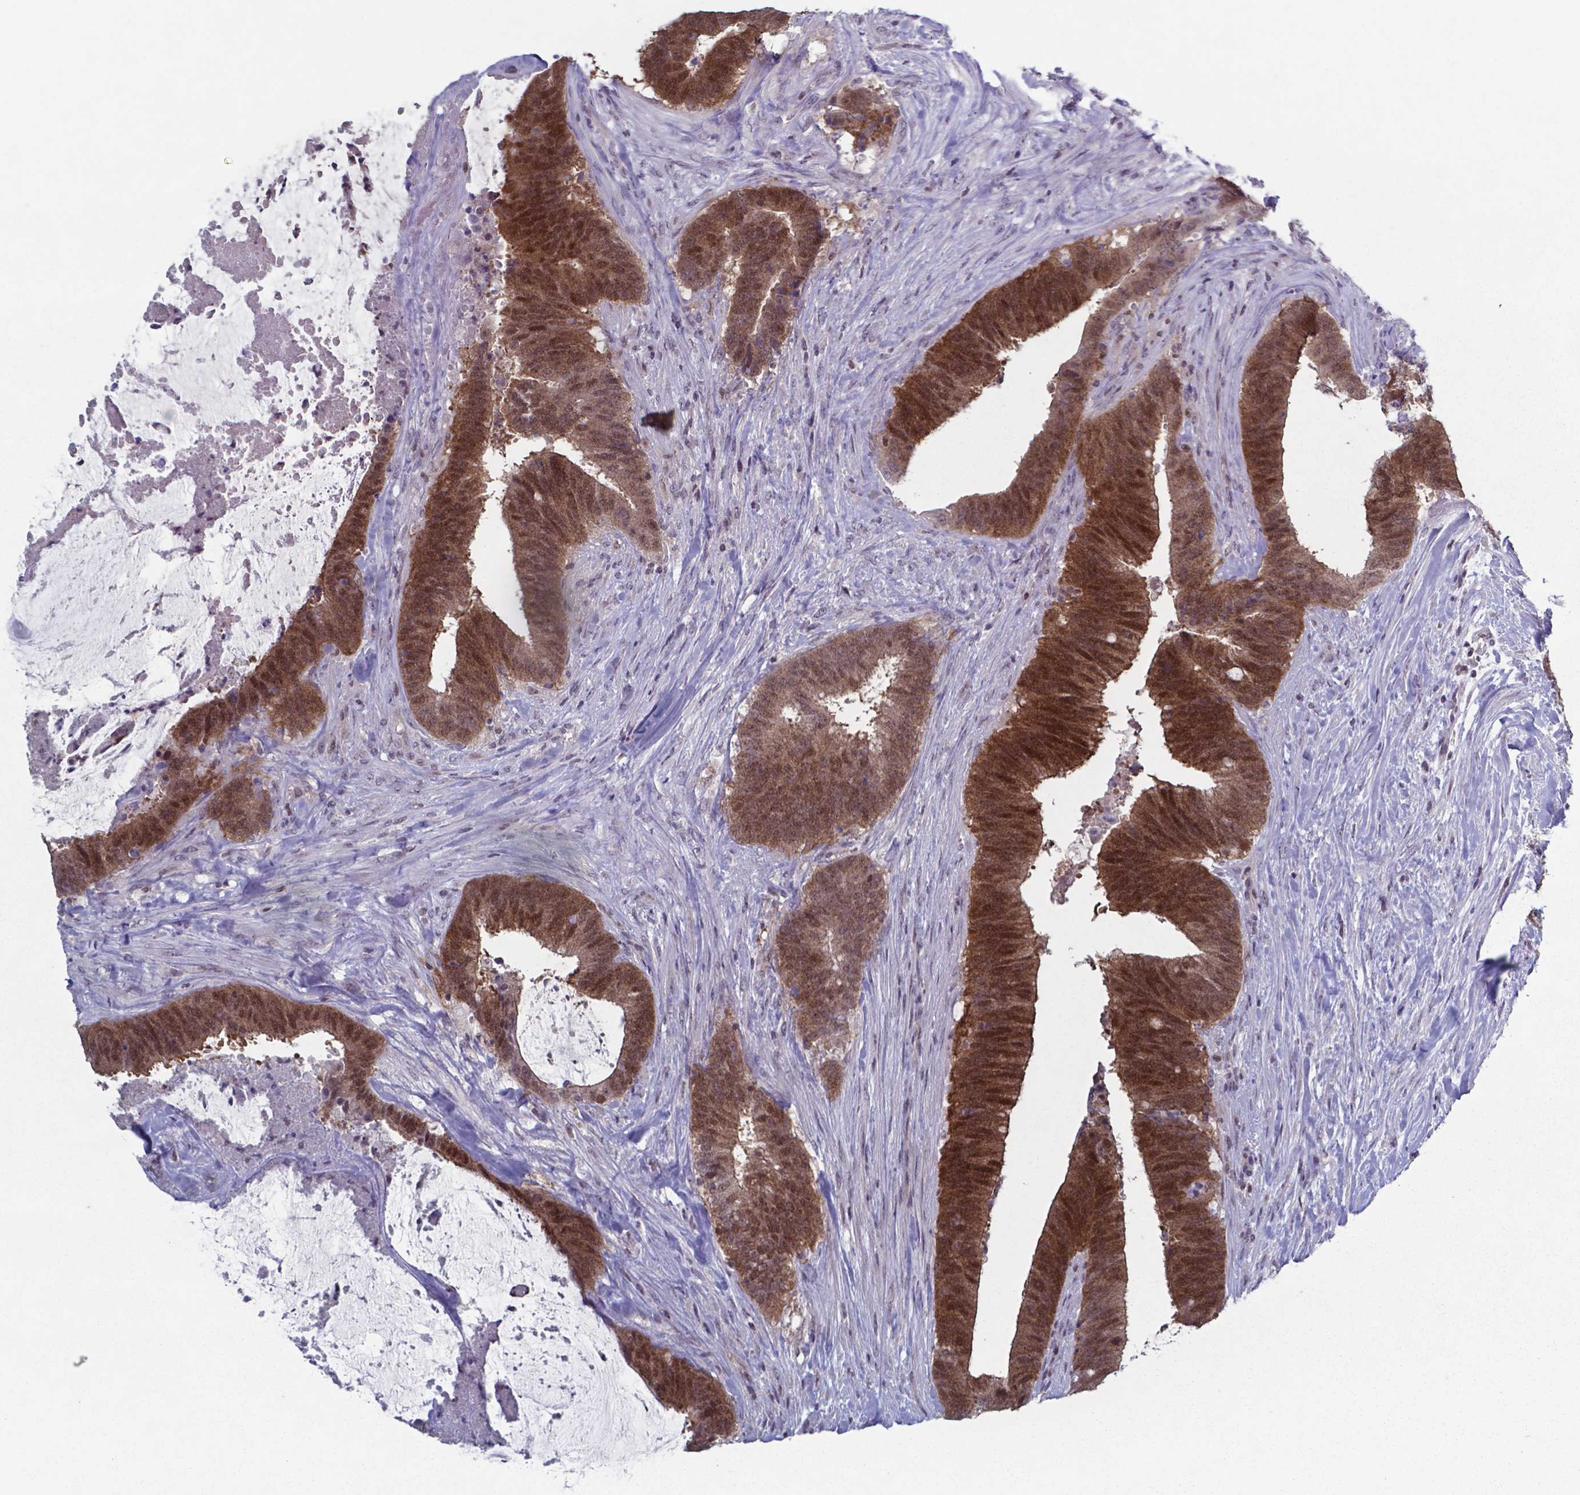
{"staining": {"intensity": "moderate", "quantity": ">75%", "location": "cytoplasmic/membranous,nuclear"}, "tissue": "colorectal cancer", "cell_type": "Tumor cells", "image_type": "cancer", "snomed": [{"axis": "morphology", "description": "Adenocarcinoma, NOS"}, {"axis": "topography", "description": "Colon"}], "caption": "Protein analysis of colorectal adenocarcinoma tissue reveals moderate cytoplasmic/membranous and nuclear expression in about >75% of tumor cells. Nuclei are stained in blue.", "gene": "TDP2", "patient": {"sex": "female", "age": 43}}